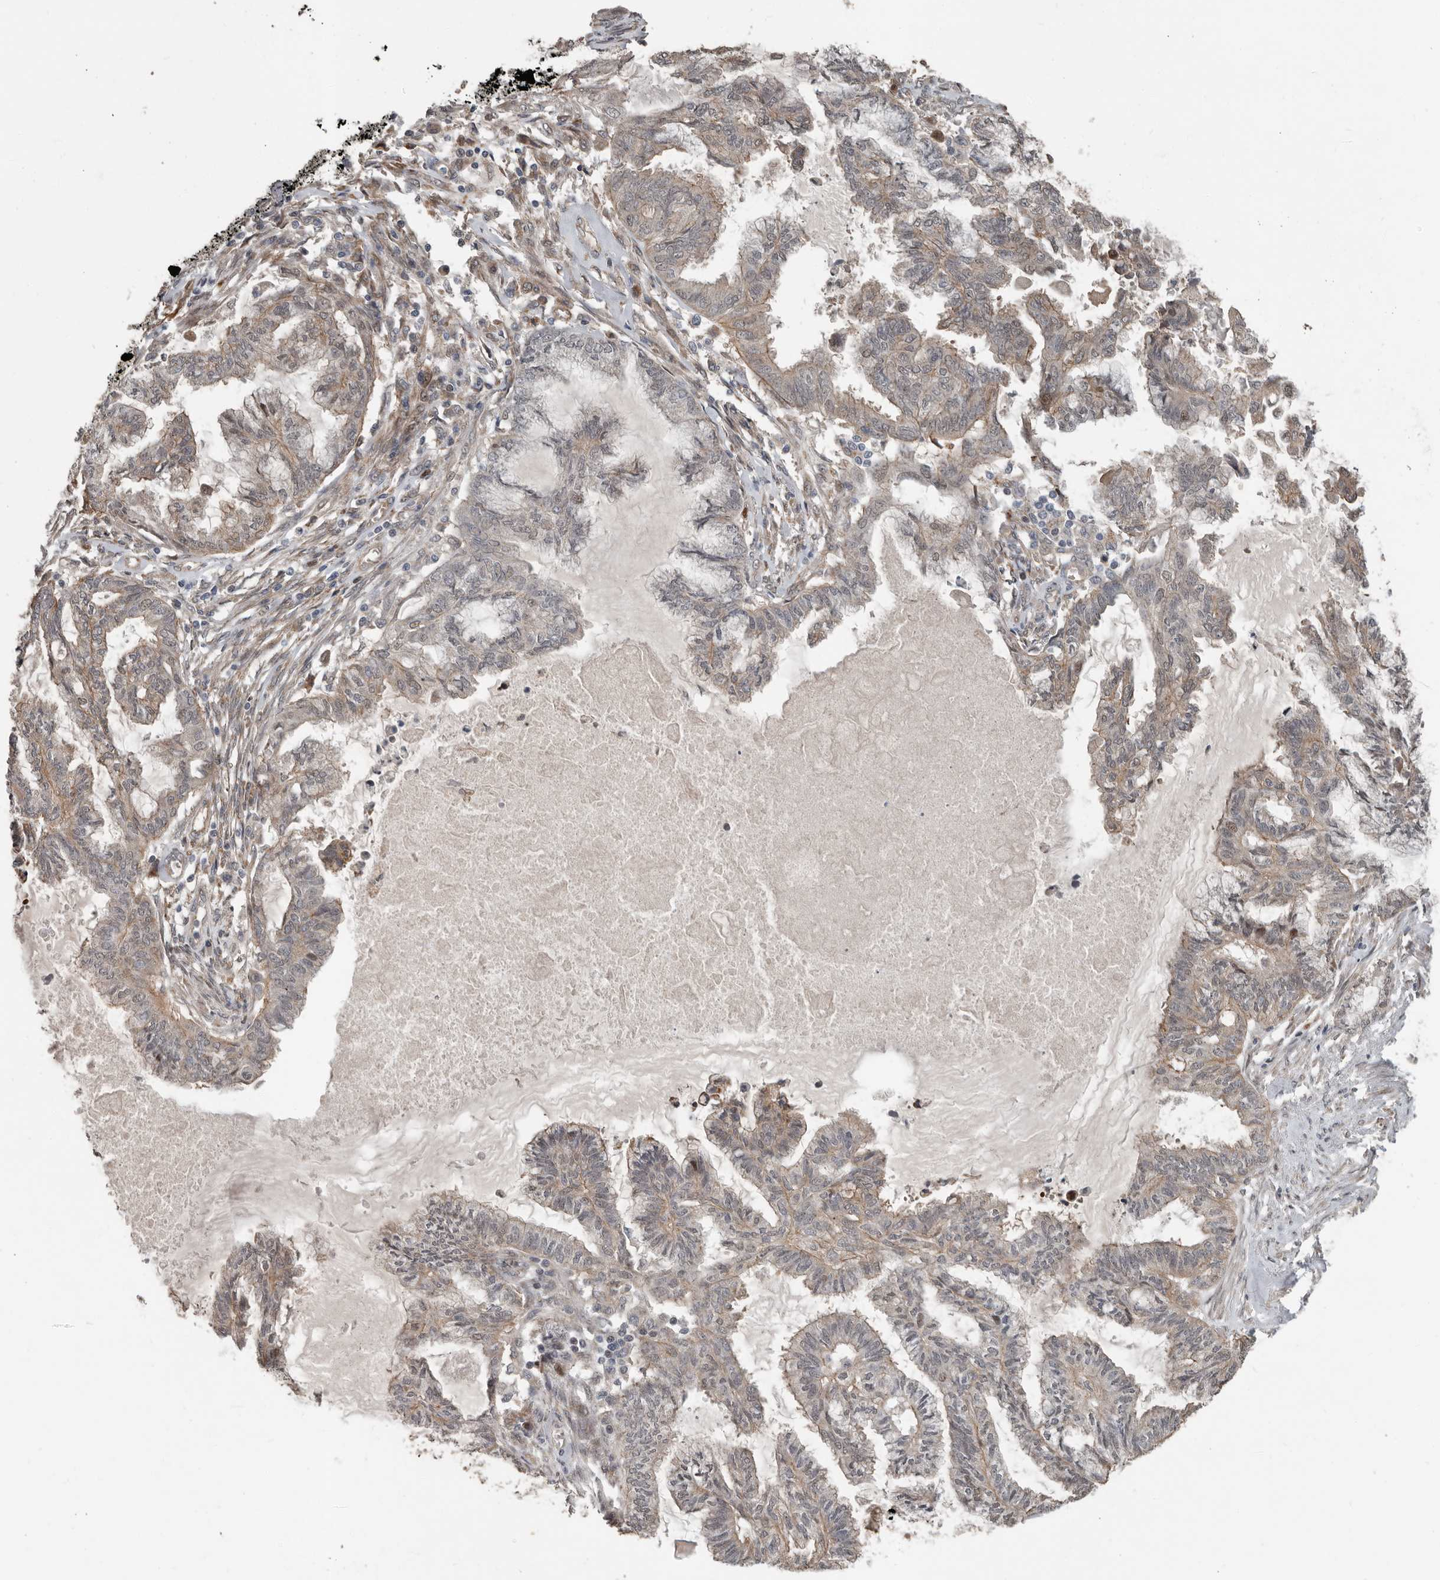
{"staining": {"intensity": "weak", "quantity": ">75%", "location": "cytoplasmic/membranous,nuclear"}, "tissue": "endometrial cancer", "cell_type": "Tumor cells", "image_type": "cancer", "snomed": [{"axis": "morphology", "description": "Adenocarcinoma, NOS"}, {"axis": "topography", "description": "Endometrium"}], "caption": "An immunohistochemistry image of neoplastic tissue is shown. Protein staining in brown labels weak cytoplasmic/membranous and nuclear positivity in adenocarcinoma (endometrial) within tumor cells.", "gene": "YOD1", "patient": {"sex": "female", "age": 86}}